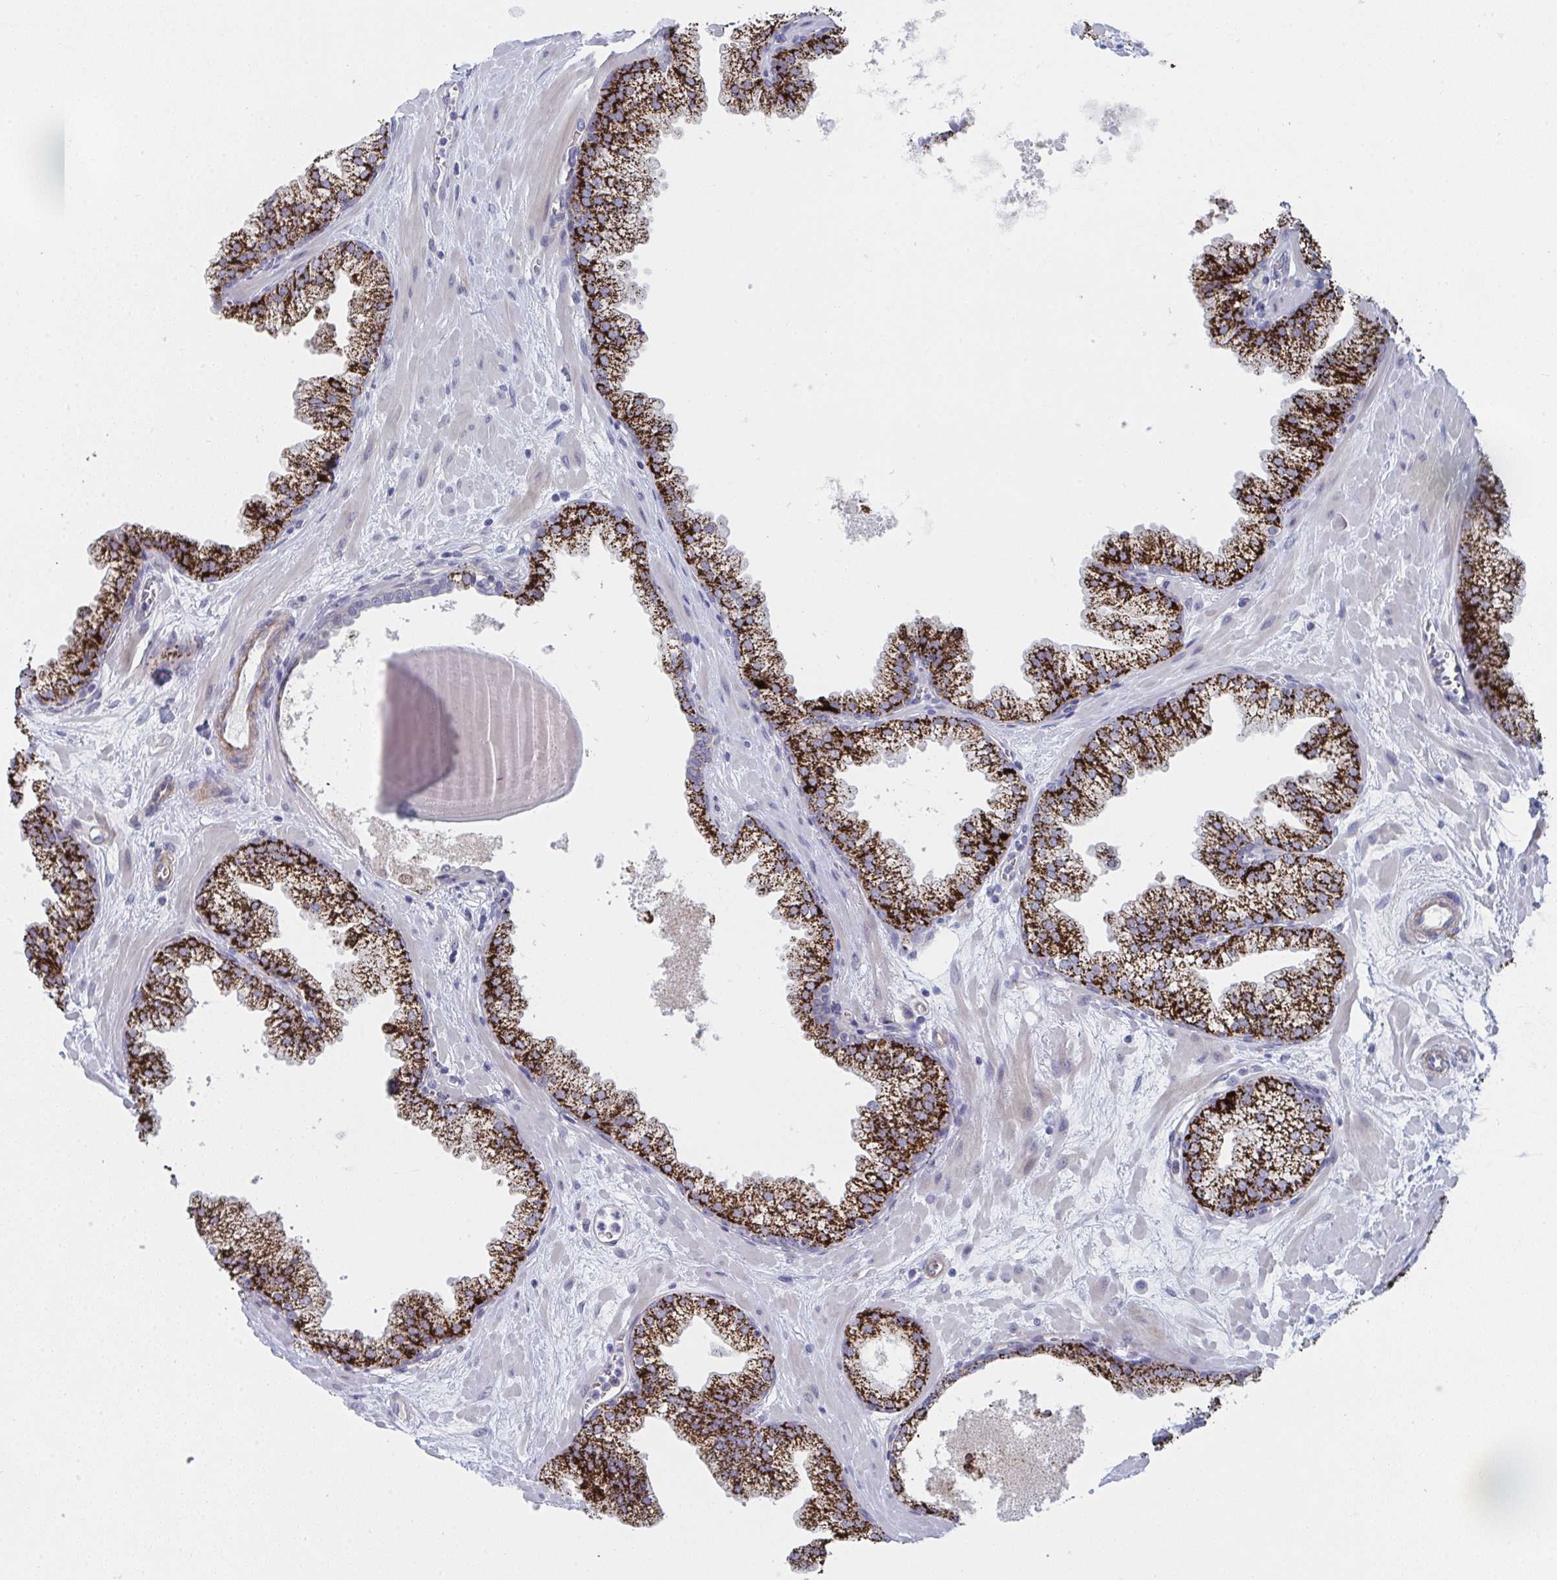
{"staining": {"intensity": "strong", "quantity": ">75%", "location": "cytoplasmic/membranous"}, "tissue": "prostate", "cell_type": "Glandular cells", "image_type": "normal", "snomed": [{"axis": "morphology", "description": "Normal tissue, NOS"}, {"axis": "topography", "description": "Prostate"}, {"axis": "topography", "description": "Peripheral nerve tissue"}], "caption": "An image showing strong cytoplasmic/membranous positivity in approximately >75% of glandular cells in normal prostate, as visualized by brown immunohistochemical staining.", "gene": "VWDE", "patient": {"sex": "male", "age": 61}}